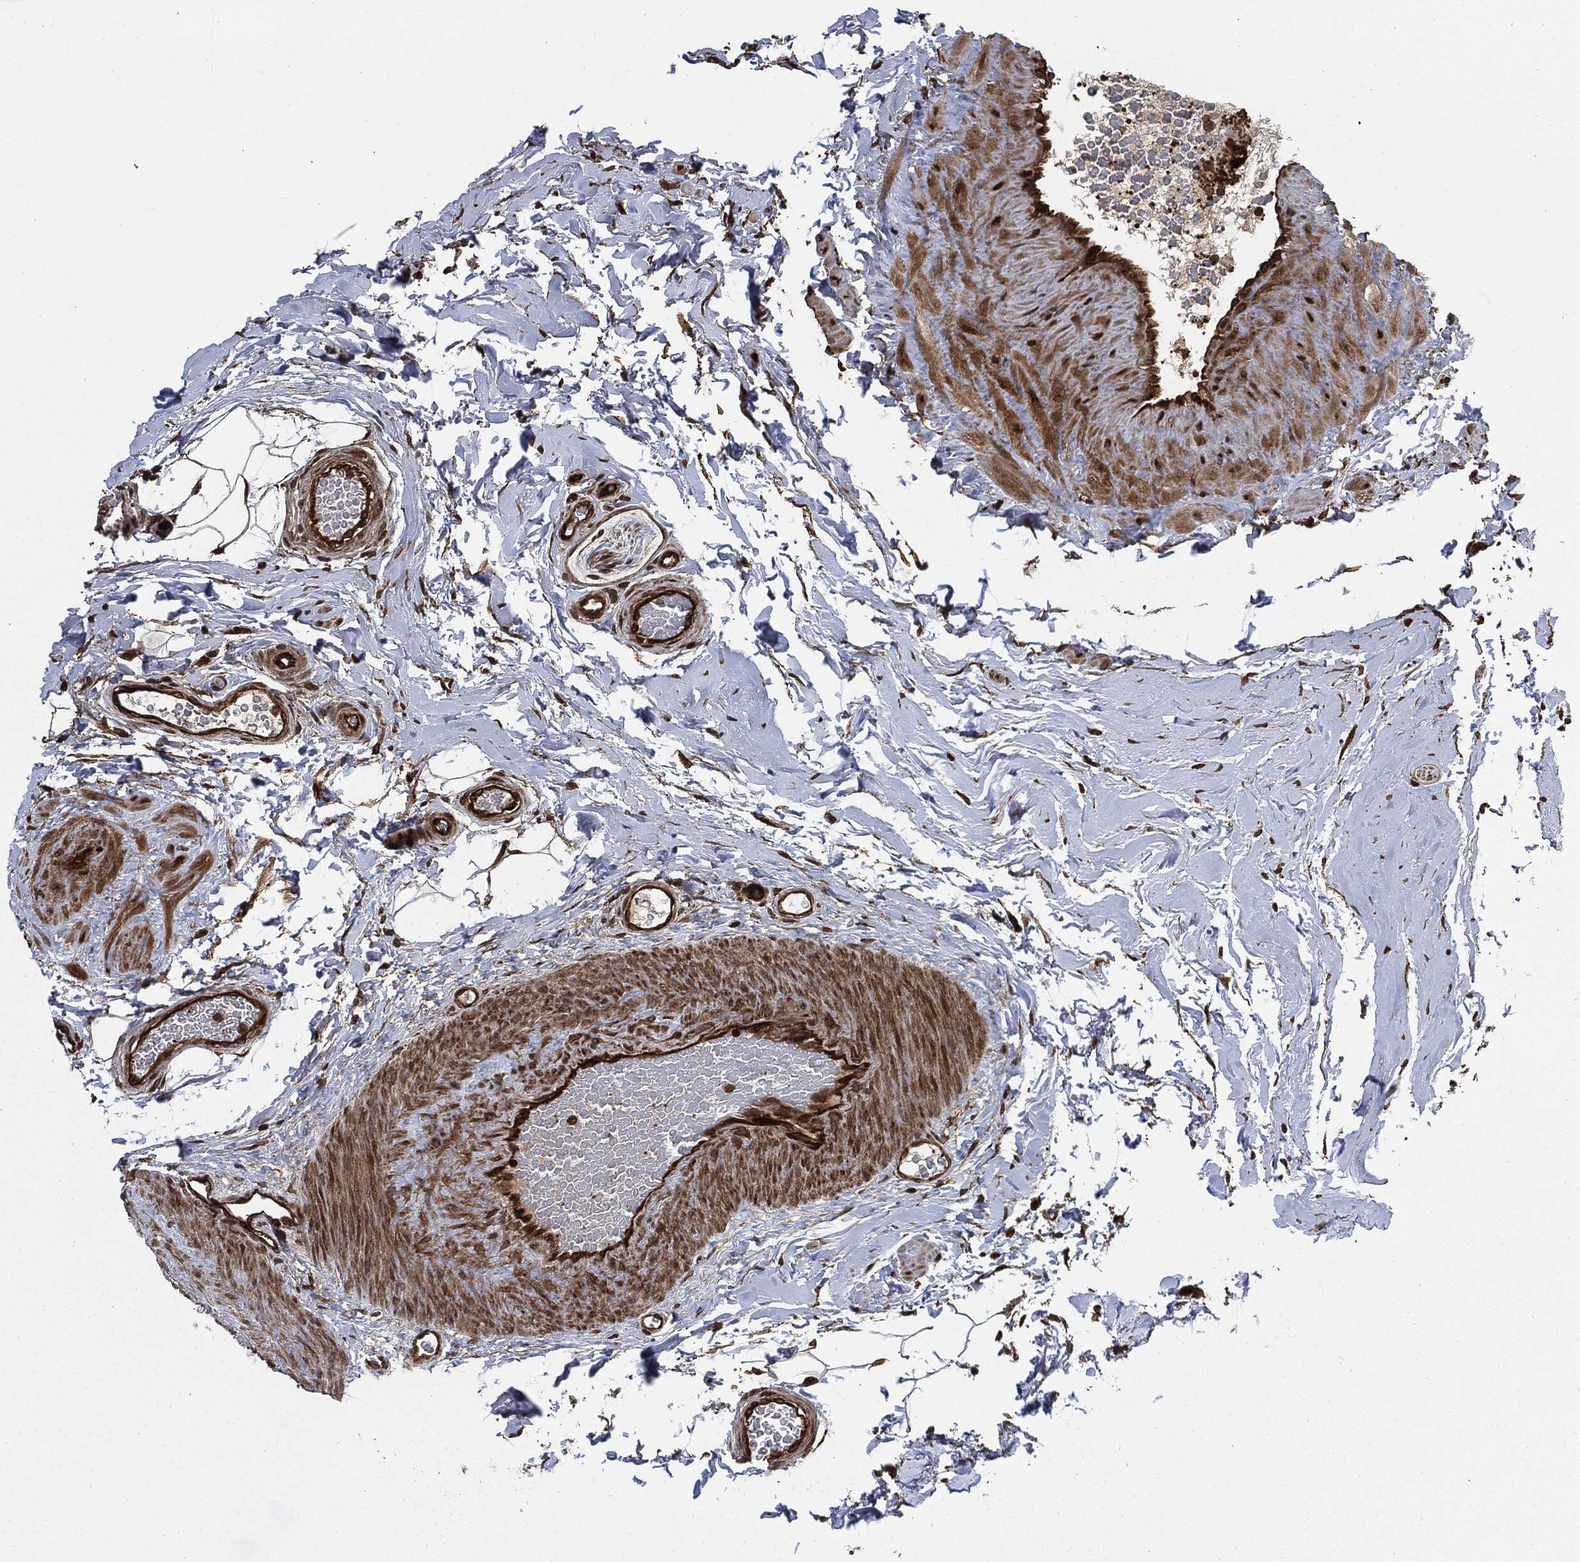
{"staining": {"intensity": "strong", "quantity": ">75%", "location": "cytoplasmic/membranous"}, "tissue": "adipose tissue", "cell_type": "Adipocytes", "image_type": "normal", "snomed": [{"axis": "morphology", "description": "Normal tissue, NOS"}, {"axis": "topography", "description": "Soft tissue"}, {"axis": "topography", "description": "Vascular tissue"}], "caption": "Immunohistochemical staining of benign adipose tissue exhibits high levels of strong cytoplasmic/membranous expression in about >75% of adipocytes.", "gene": "IFIT1", "patient": {"sex": "male", "age": 41}}